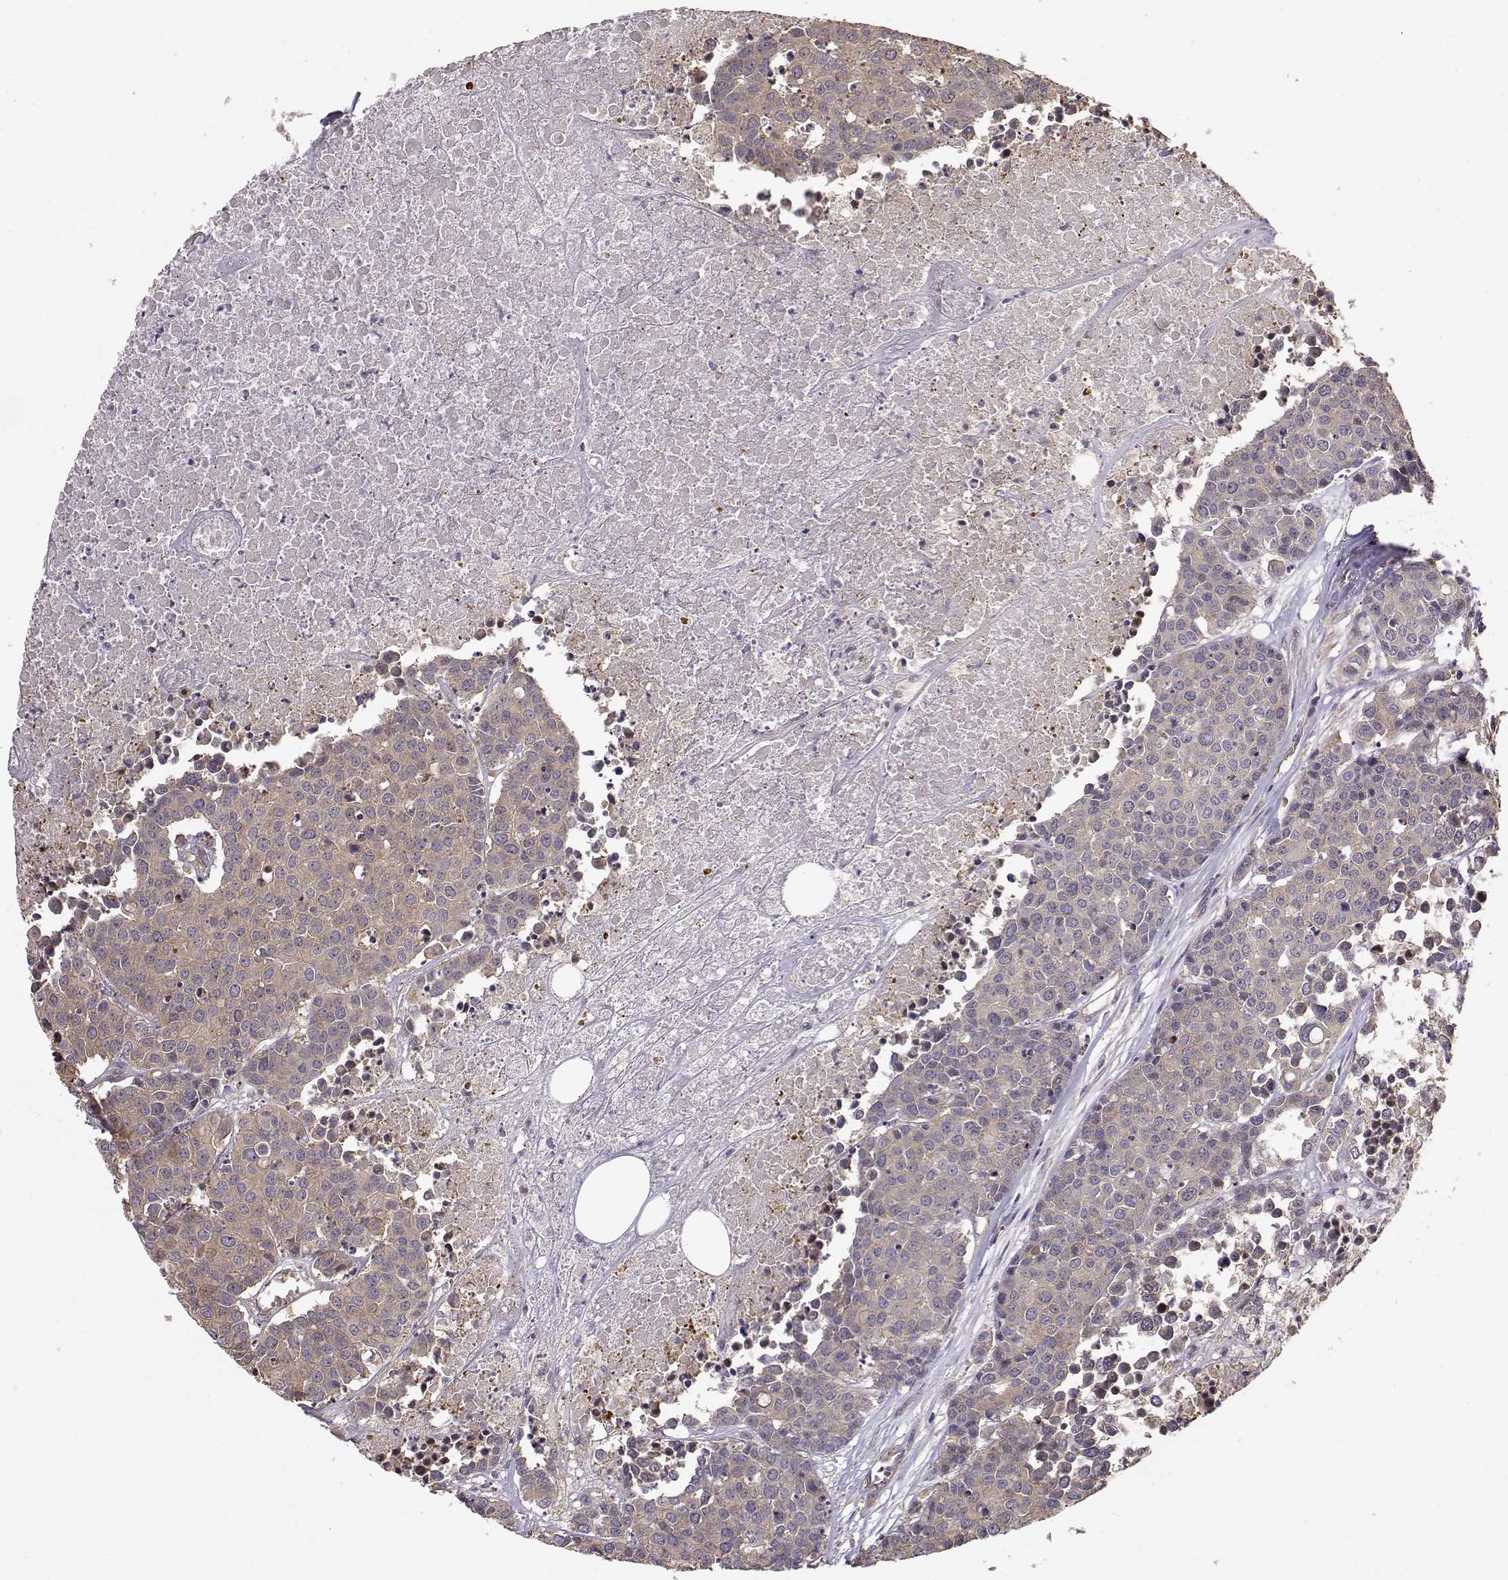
{"staining": {"intensity": "weak", "quantity": ">75%", "location": "cytoplasmic/membranous"}, "tissue": "carcinoid", "cell_type": "Tumor cells", "image_type": "cancer", "snomed": [{"axis": "morphology", "description": "Carcinoid, malignant, NOS"}, {"axis": "topography", "description": "Colon"}], "caption": "A low amount of weak cytoplasmic/membranous staining is appreciated in approximately >75% of tumor cells in carcinoid (malignant) tissue.", "gene": "CRIM1", "patient": {"sex": "male", "age": 81}}